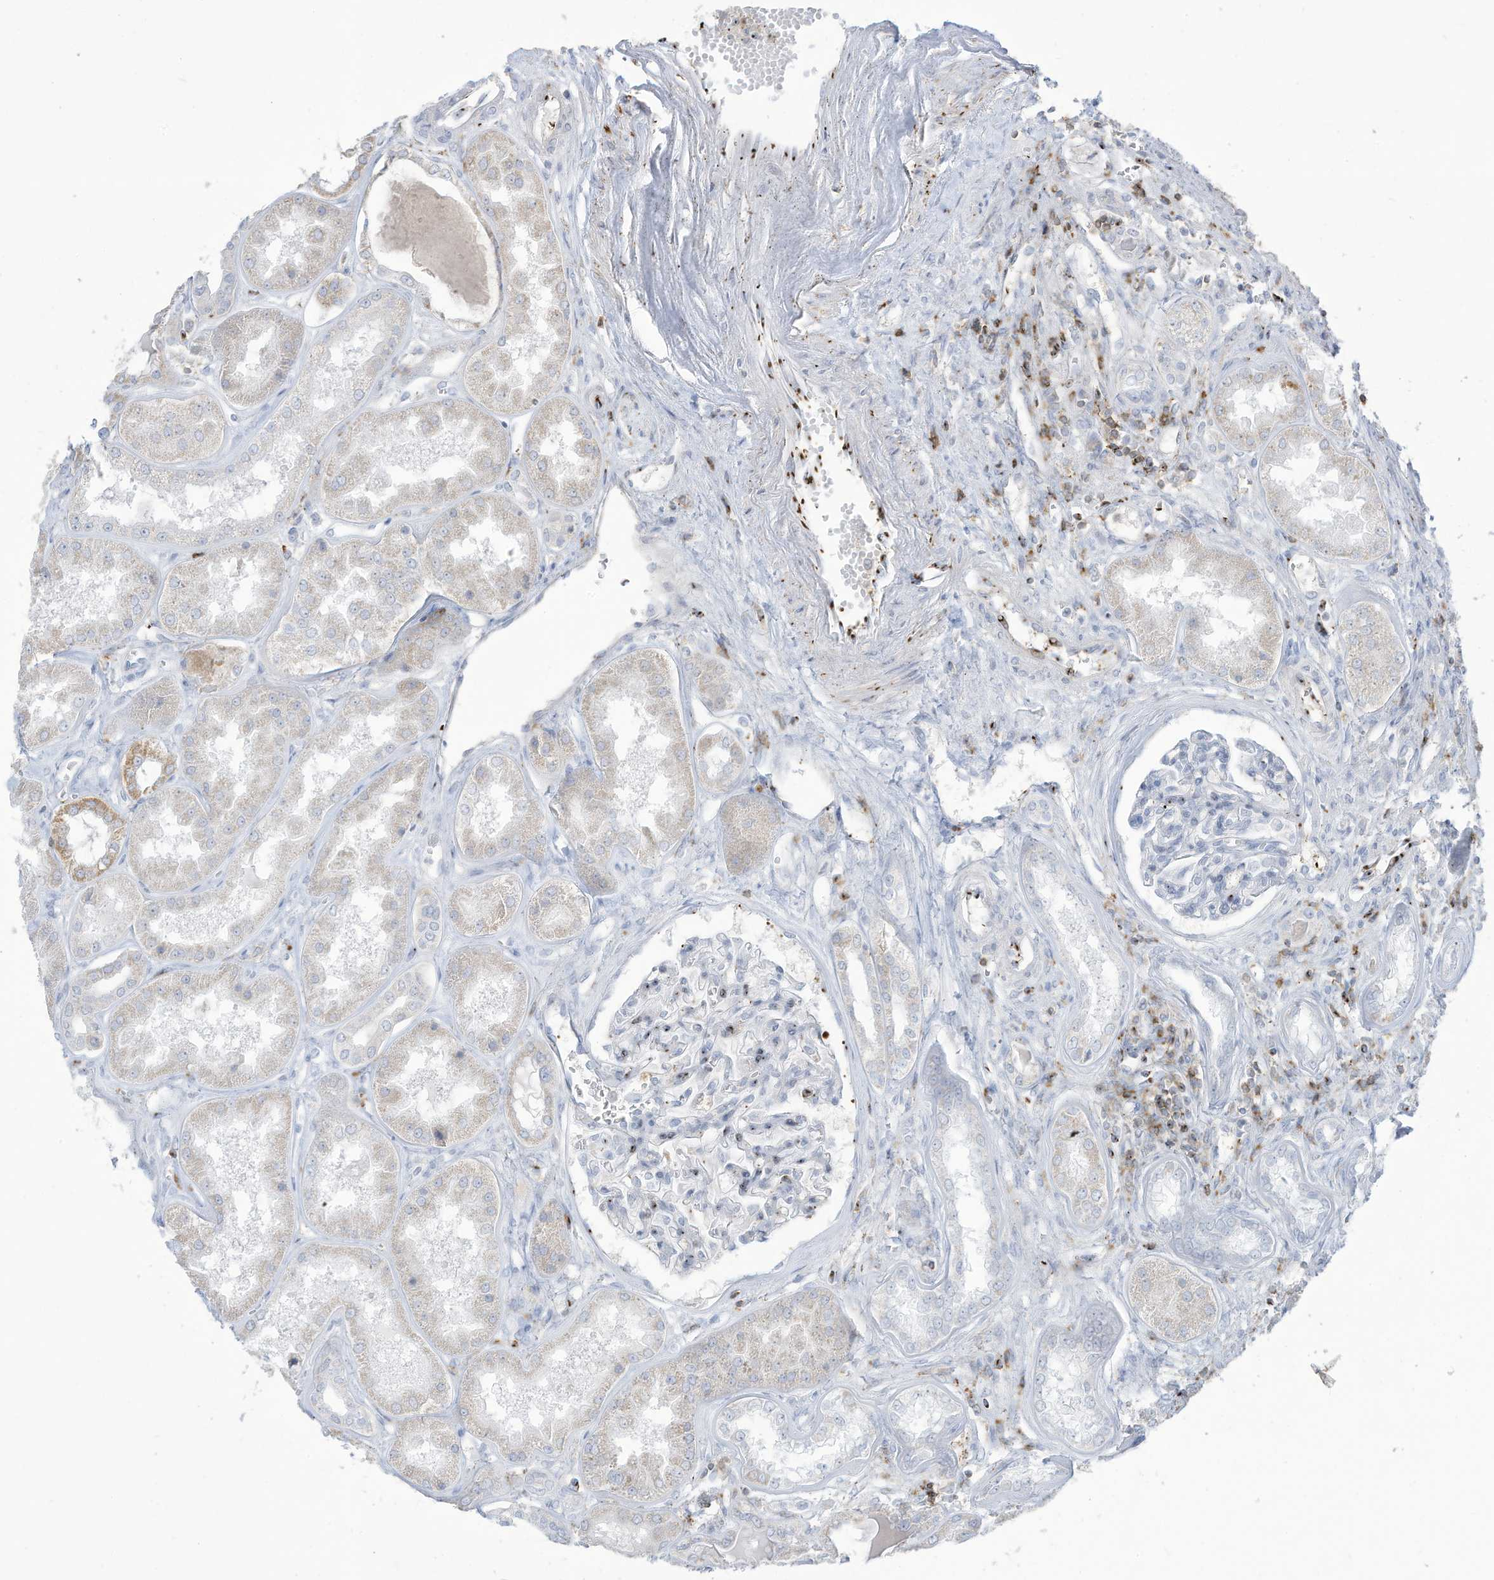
{"staining": {"intensity": "negative", "quantity": "none", "location": "none"}, "tissue": "kidney", "cell_type": "Cells in glomeruli", "image_type": "normal", "snomed": [{"axis": "morphology", "description": "Normal tissue, NOS"}, {"axis": "topography", "description": "Kidney"}], "caption": "Protein analysis of unremarkable kidney exhibits no significant positivity in cells in glomeruli. (DAB IHC visualized using brightfield microscopy, high magnification).", "gene": "THNSL2", "patient": {"sex": "female", "age": 56}}